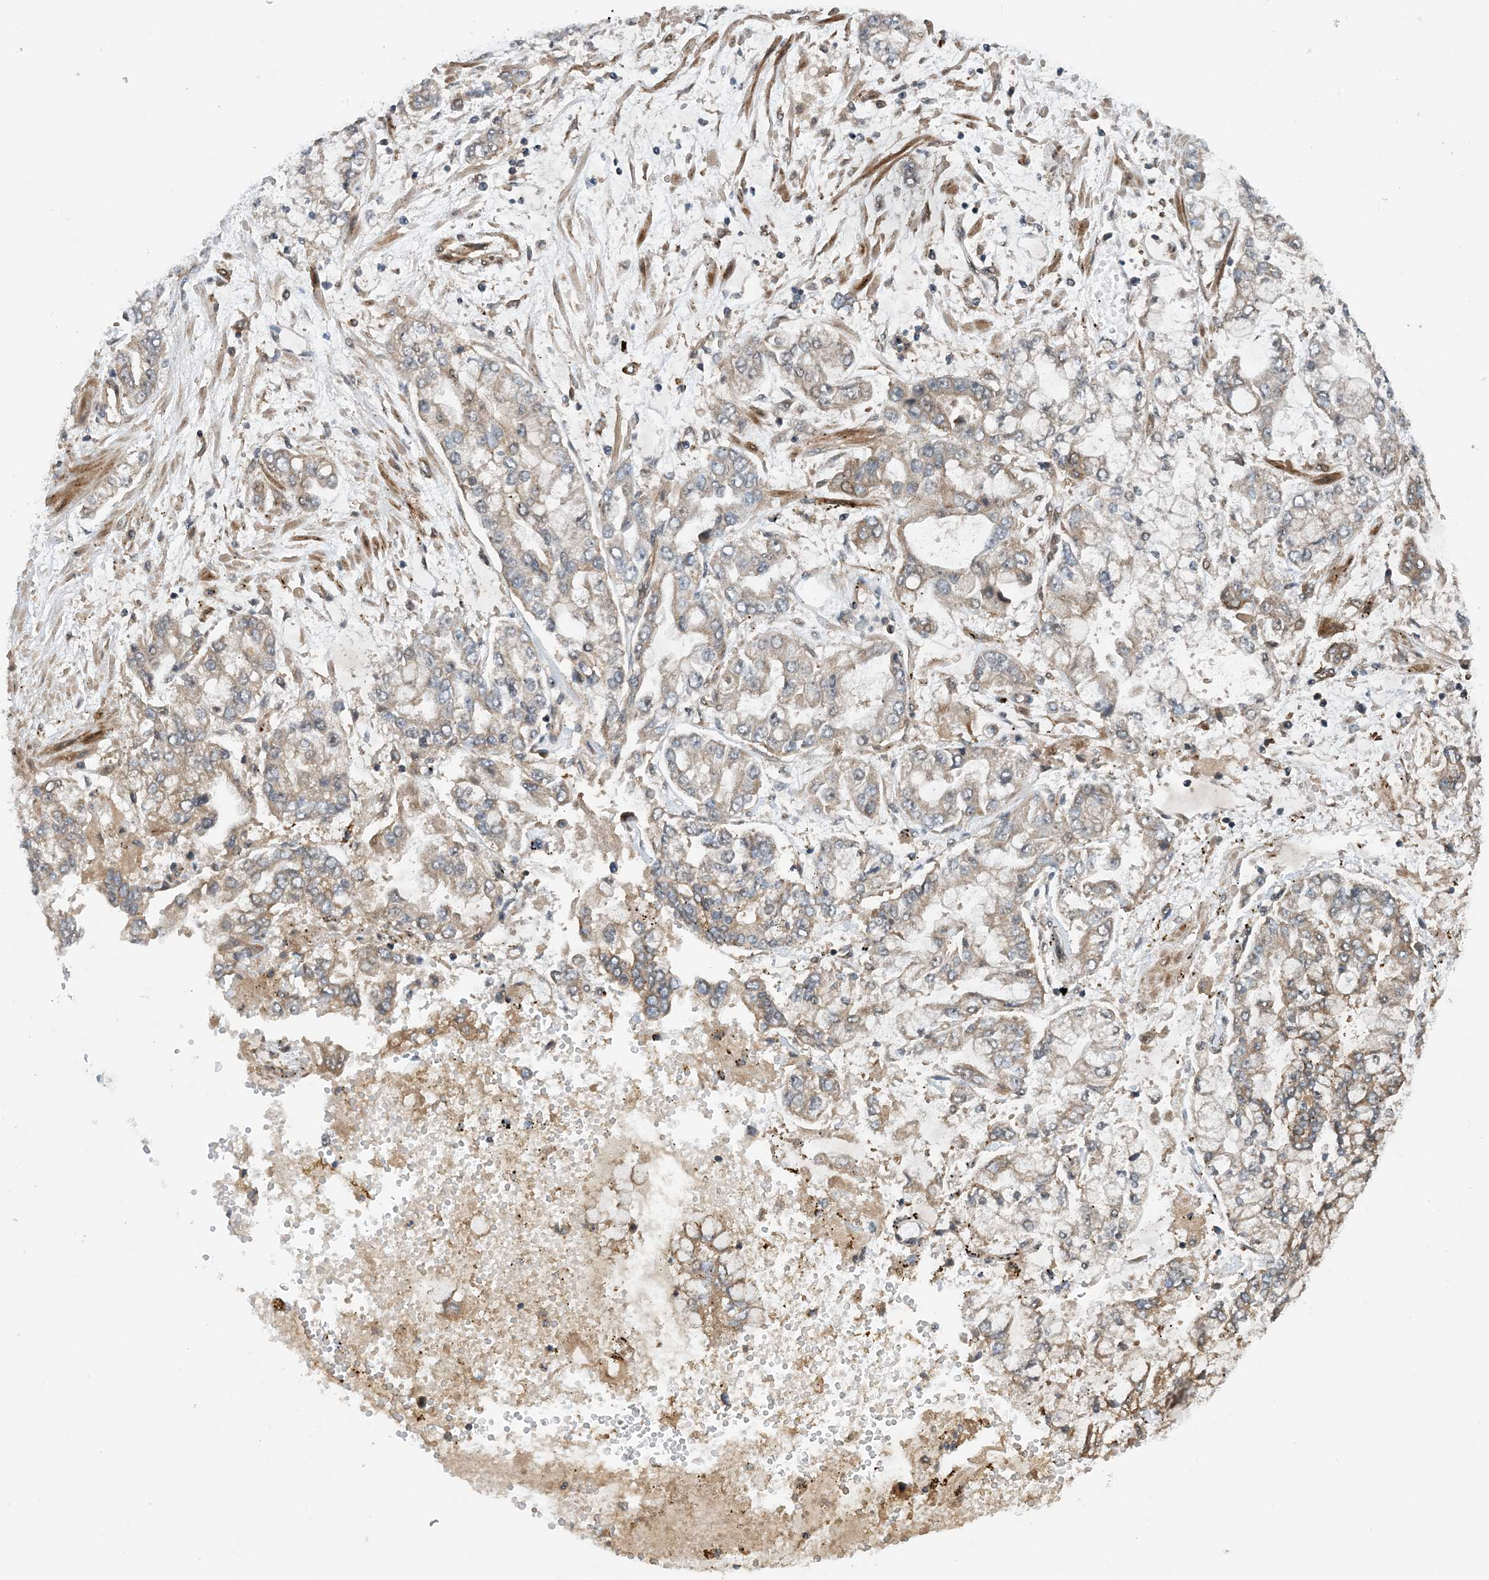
{"staining": {"intensity": "weak", "quantity": "25%-75%", "location": "cytoplasmic/membranous"}, "tissue": "stomach cancer", "cell_type": "Tumor cells", "image_type": "cancer", "snomed": [{"axis": "morphology", "description": "Normal tissue, NOS"}, {"axis": "morphology", "description": "Adenocarcinoma, NOS"}, {"axis": "topography", "description": "Stomach, upper"}, {"axis": "topography", "description": "Stomach"}], "caption": "Immunohistochemistry (DAB (3,3'-diaminobenzidine)) staining of stomach cancer (adenocarcinoma) displays weak cytoplasmic/membranous protein positivity in approximately 25%-75% of tumor cells.", "gene": "HEMK1", "patient": {"sex": "male", "age": 76}}